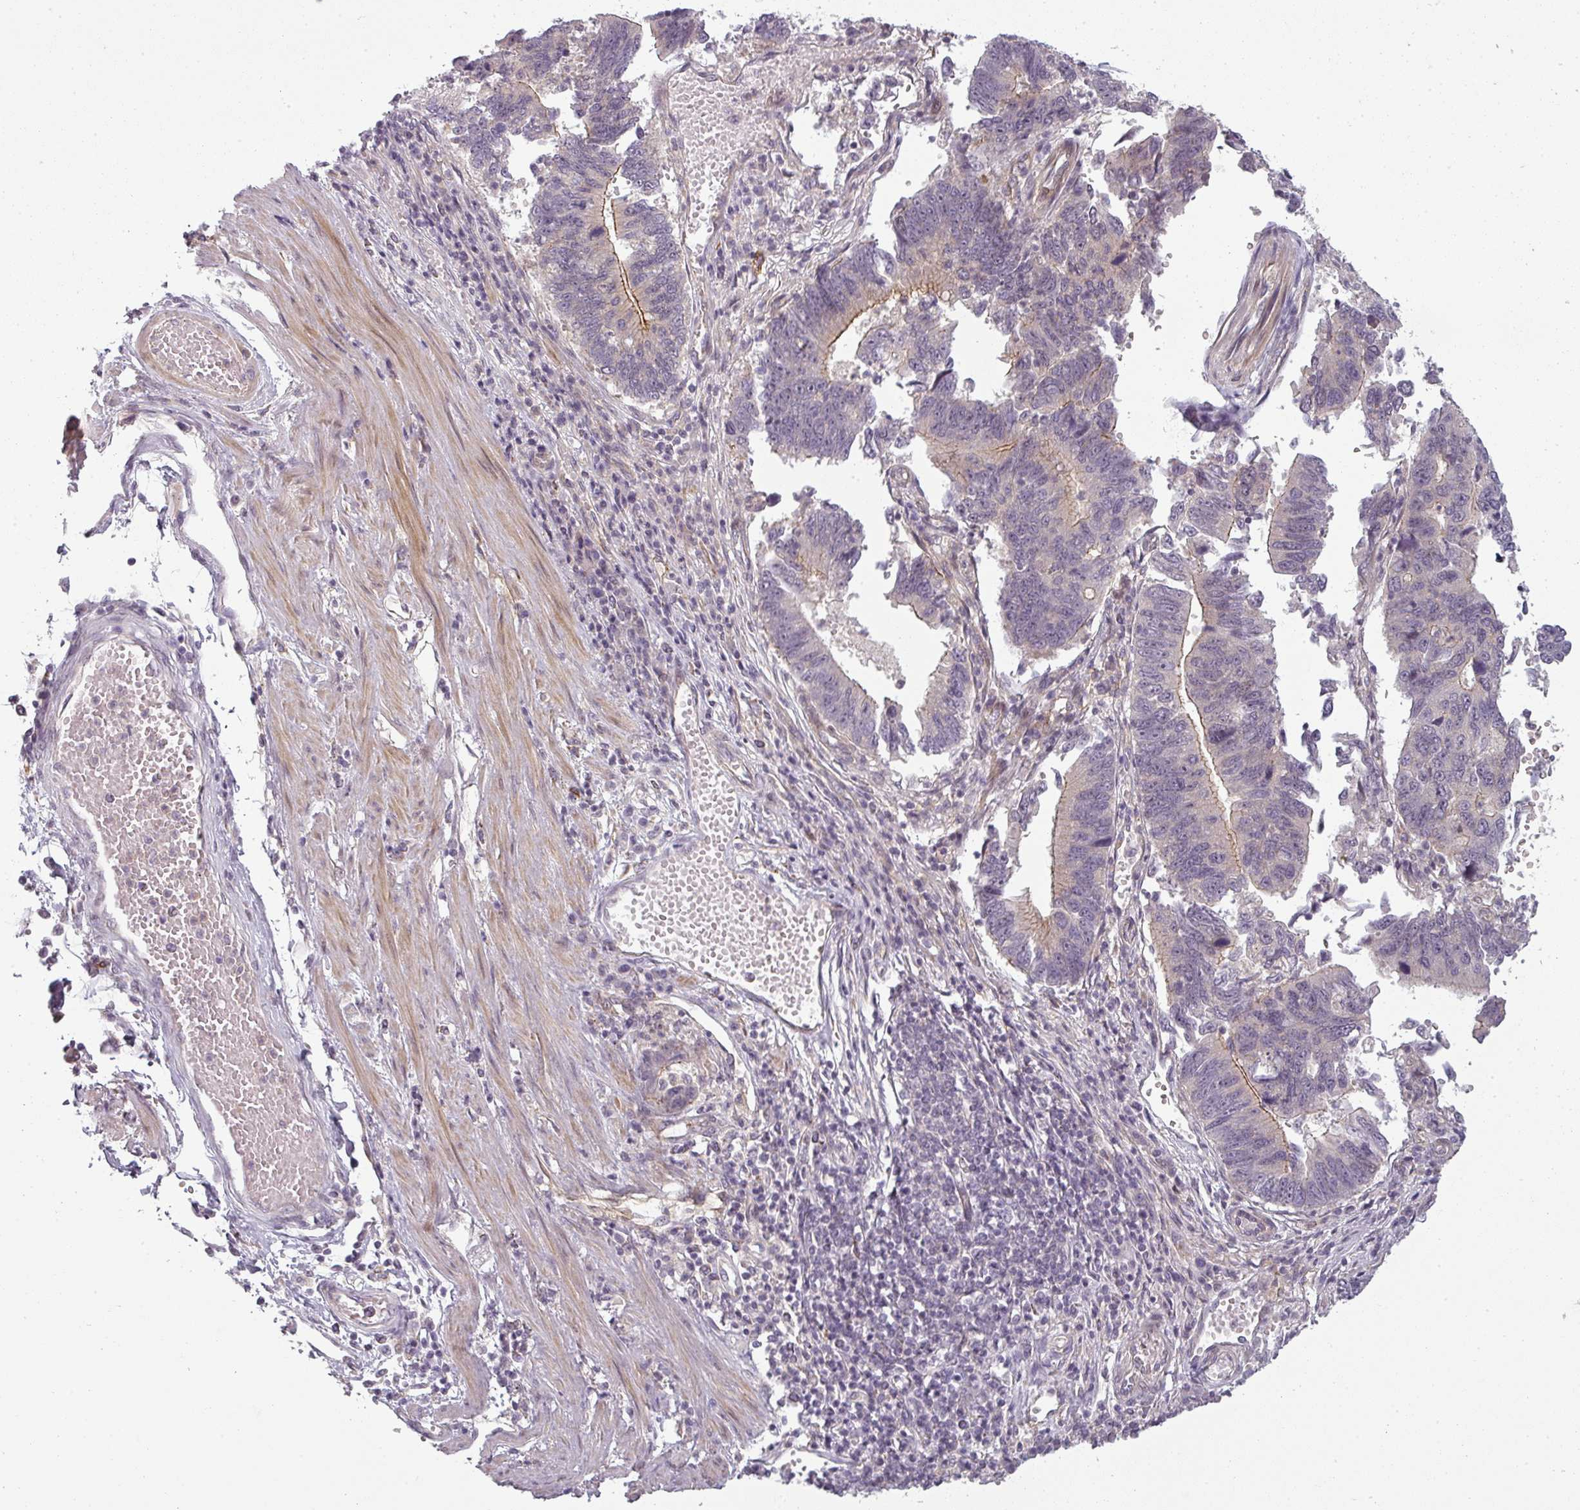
{"staining": {"intensity": "moderate", "quantity": "<25%", "location": "cytoplasmic/membranous"}, "tissue": "stomach cancer", "cell_type": "Tumor cells", "image_type": "cancer", "snomed": [{"axis": "morphology", "description": "Adenocarcinoma, NOS"}, {"axis": "topography", "description": "Stomach"}], "caption": "Tumor cells demonstrate low levels of moderate cytoplasmic/membranous positivity in about <25% of cells in human stomach adenocarcinoma.", "gene": "SLC16A9", "patient": {"sex": "male", "age": 59}}